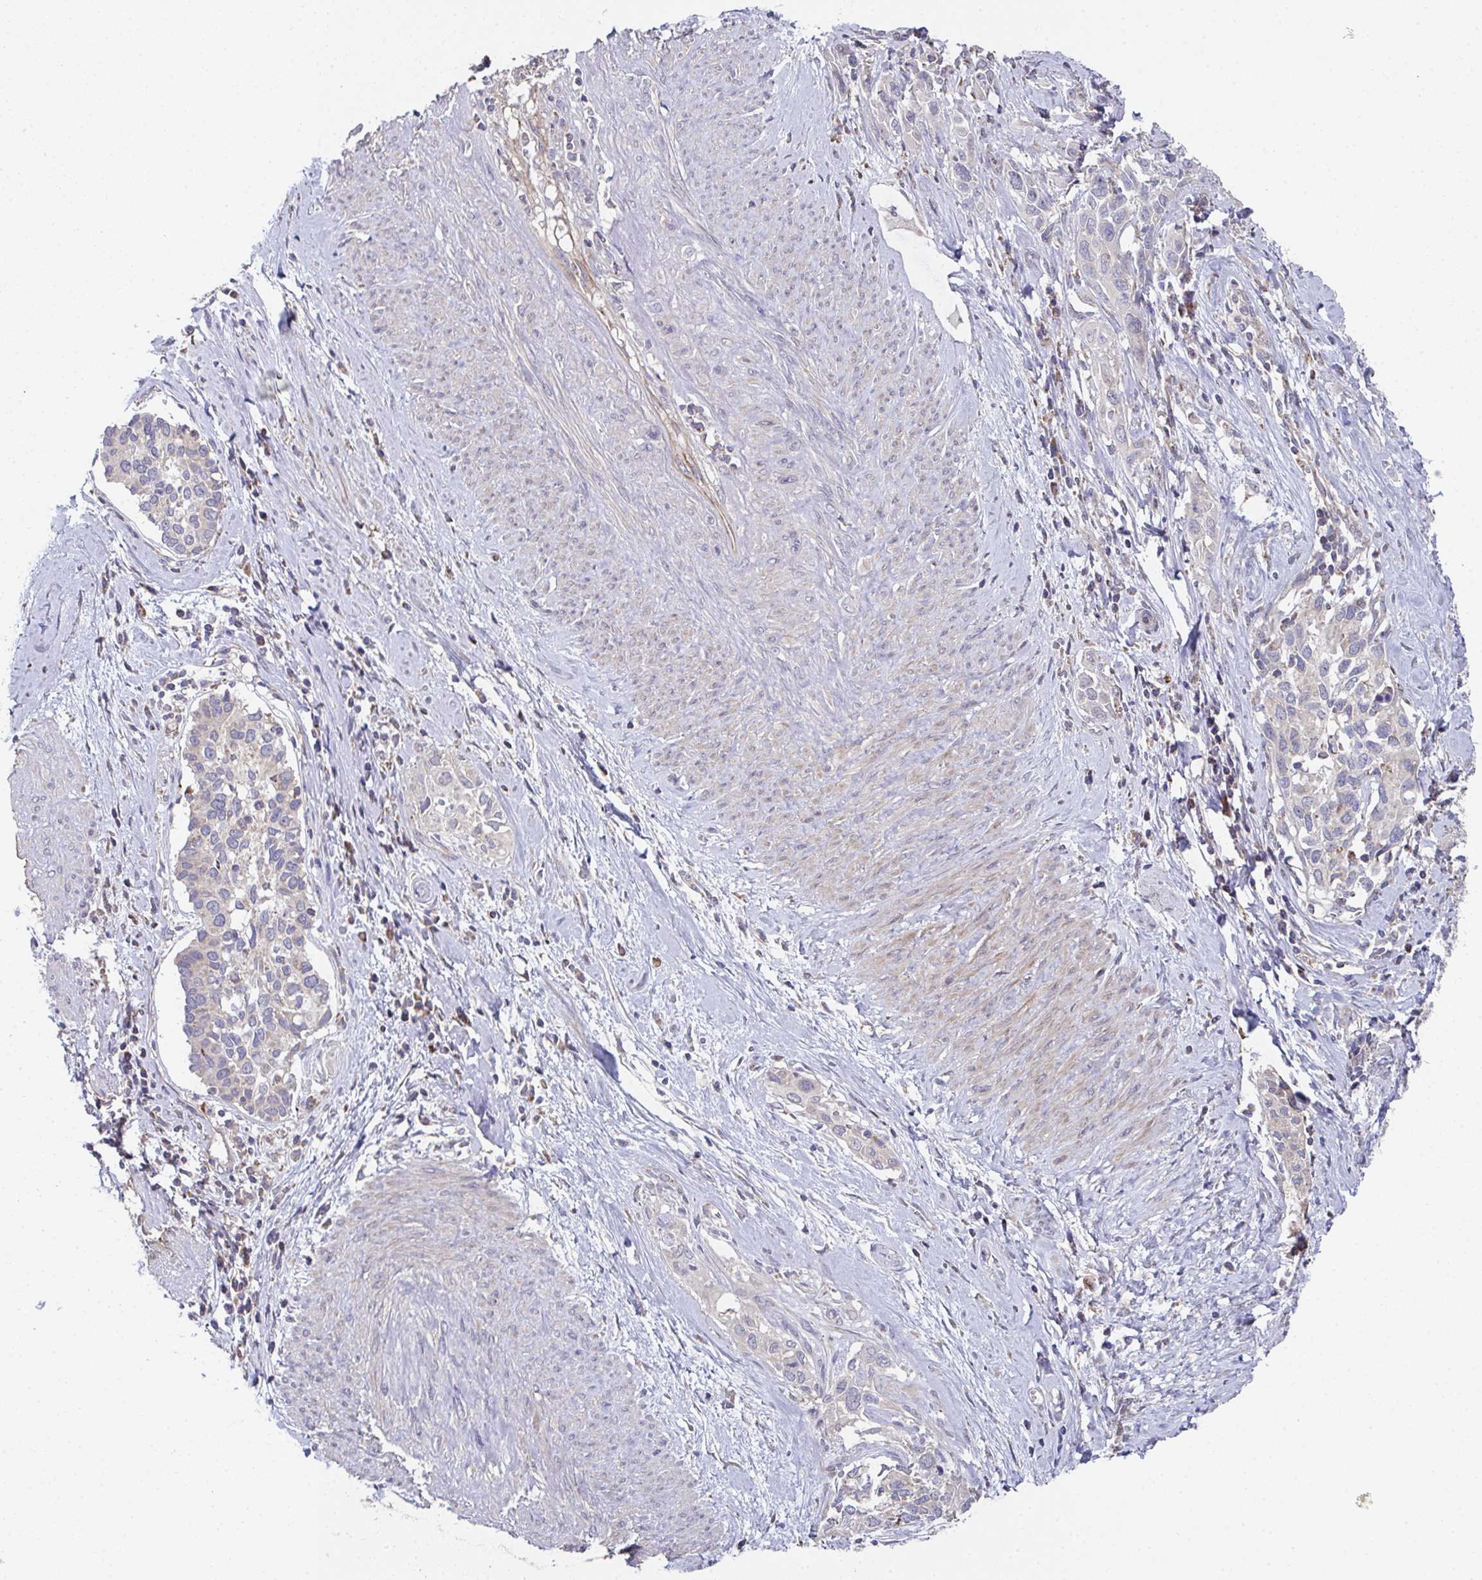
{"staining": {"intensity": "negative", "quantity": "none", "location": "none"}, "tissue": "cervical cancer", "cell_type": "Tumor cells", "image_type": "cancer", "snomed": [{"axis": "morphology", "description": "Squamous cell carcinoma, NOS"}, {"axis": "topography", "description": "Cervix"}], "caption": "DAB immunohistochemical staining of human cervical cancer reveals no significant staining in tumor cells.", "gene": "MT-ND3", "patient": {"sex": "female", "age": 51}}